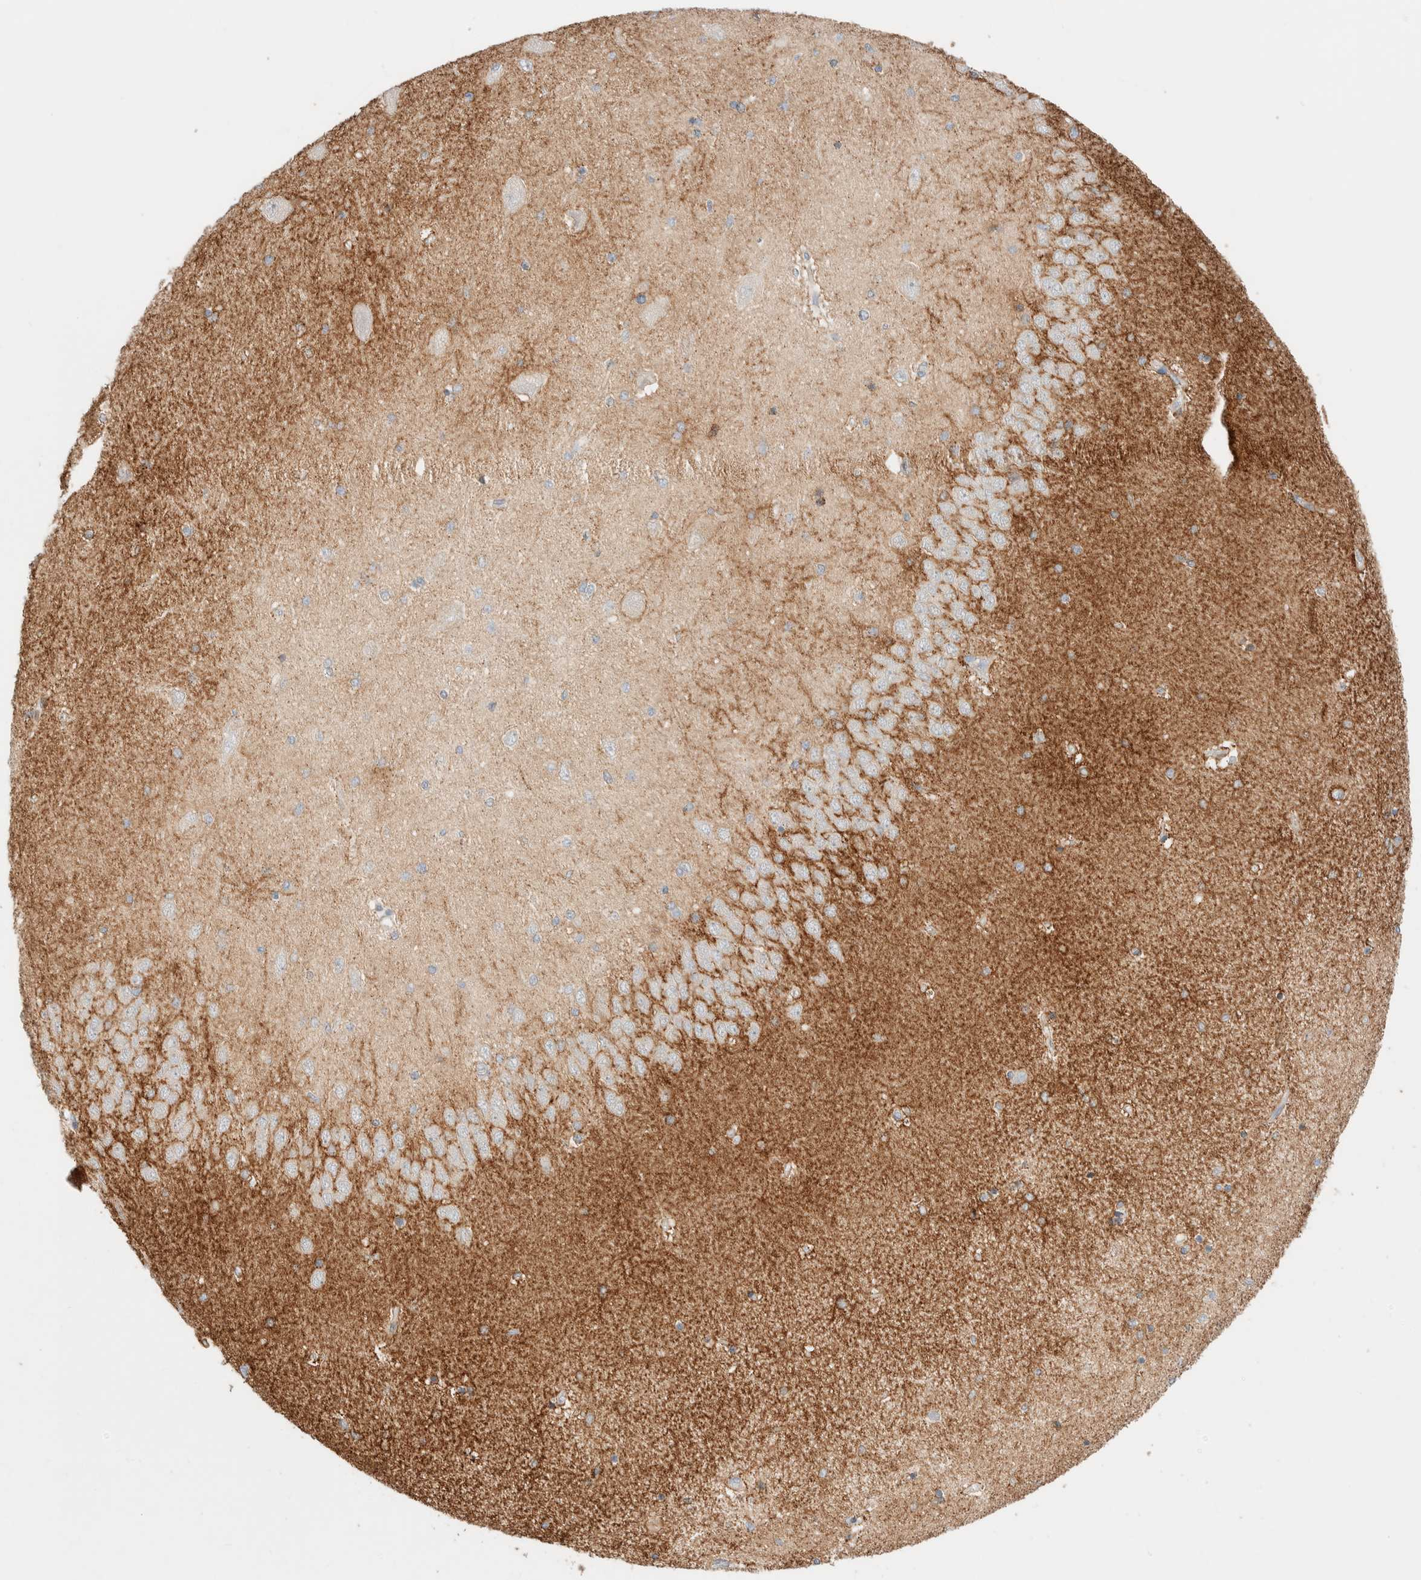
{"staining": {"intensity": "moderate", "quantity": "<25%", "location": "cytoplasmic/membranous"}, "tissue": "hippocampus", "cell_type": "Glial cells", "image_type": "normal", "snomed": [{"axis": "morphology", "description": "Normal tissue, NOS"}, {"axis": "topography", "description": "Hippocampus"}], "caption": "A high-resolution micrograph shows immunohistochemistry (IHC) staining of normal hippocampus, which exhibits moderate cytoplasmic/membranous expression in approximately <25% of glial cells.", "gene": "UNC13B", "patient": {"sex": "female", "age": 54}}